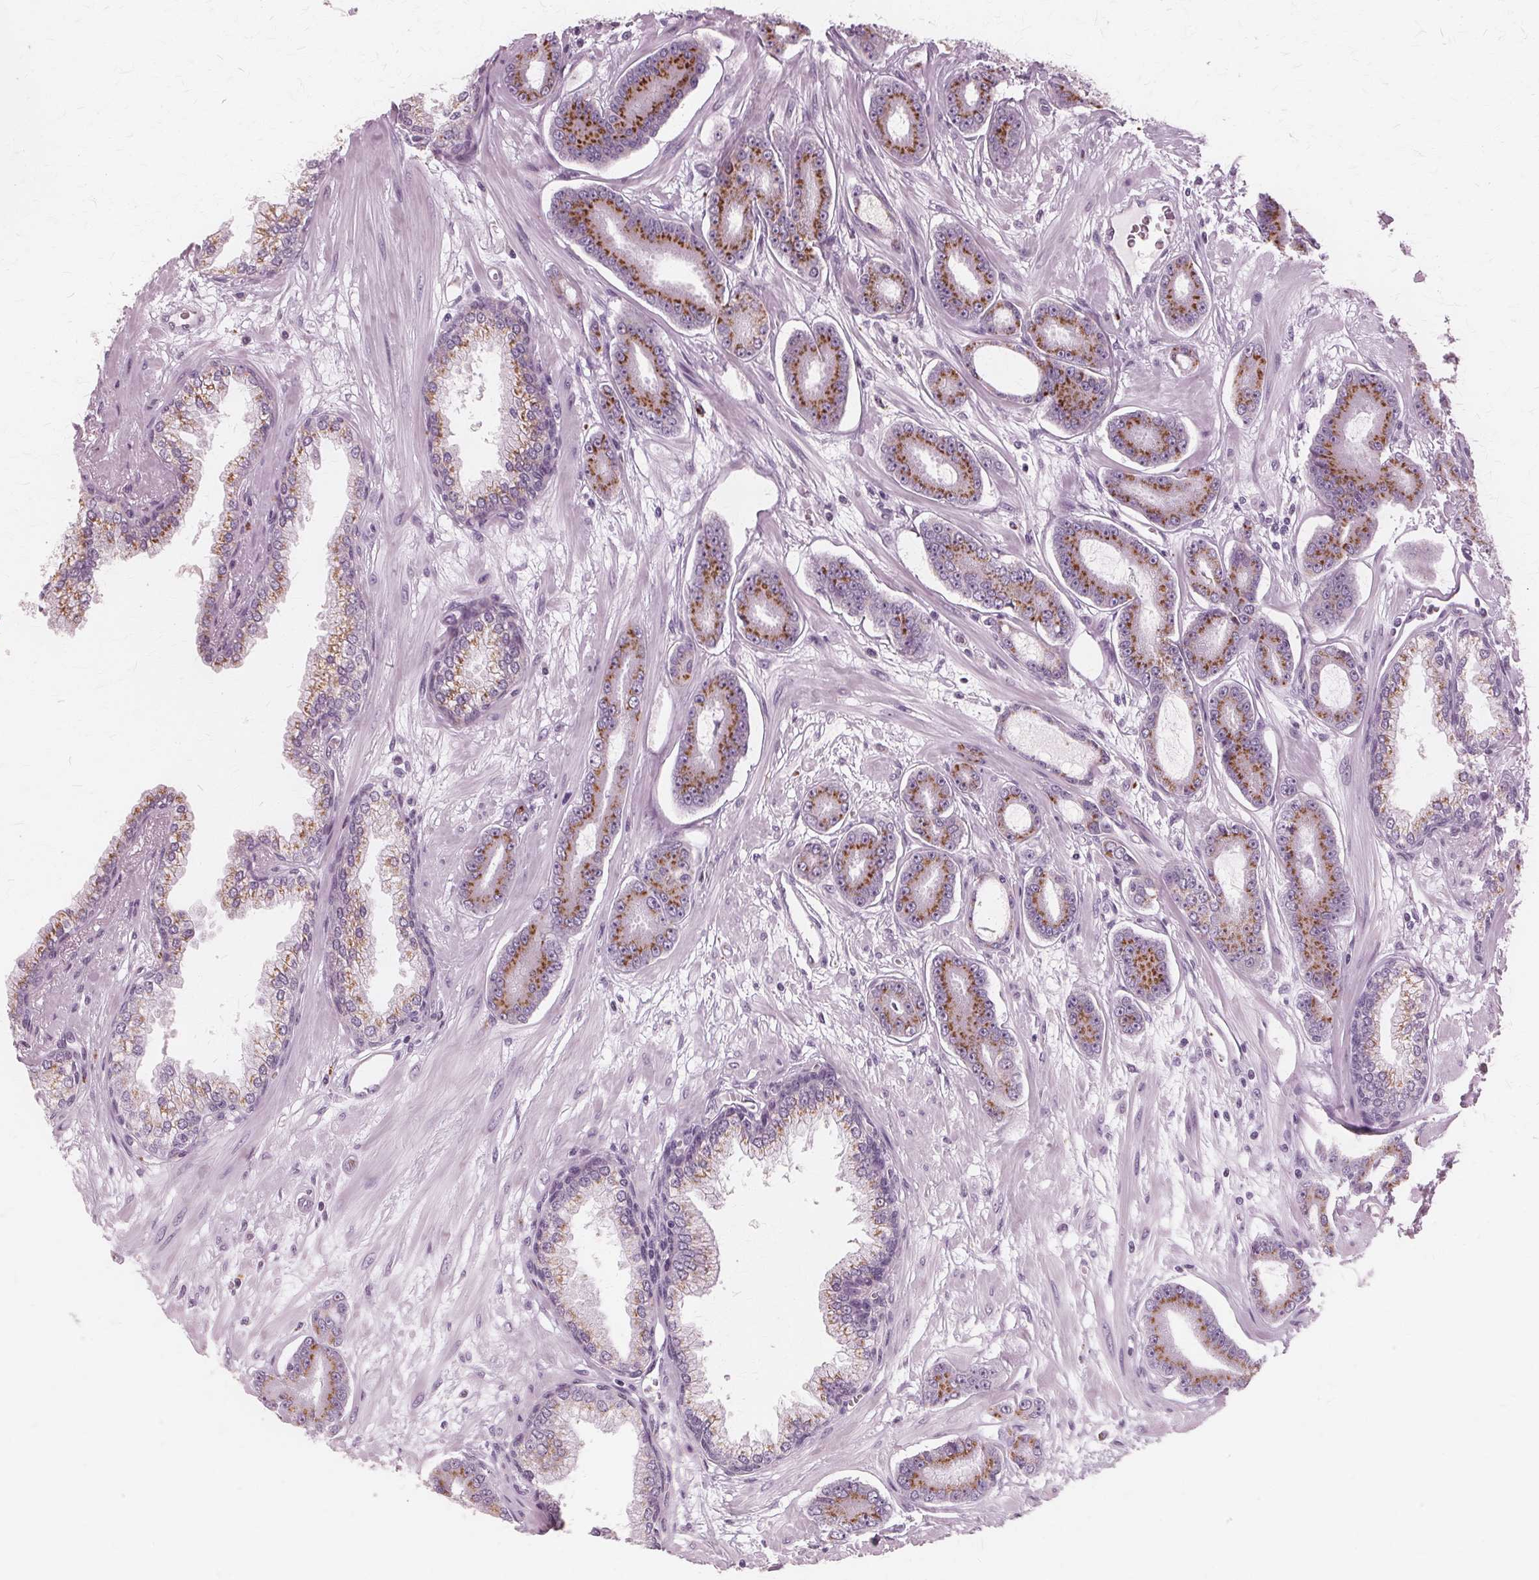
{"staining": {"intensity": "moderate", "quantity": "25%-75%", "location": "cytoplasmic/membranous"}, "tissue": "prostate cancer", "cell_type": "Tumor cells", "image_type": "cancer", "snomed": [{"axis": "morphology", "description": "Adenocarcinoma, Low grade"}, {"axis": "topography", "description": "Prostate"}], "caption": "Immunohistochemistry (IHC) photomicrograph of neoplastic tissue: human prostate cancer (adenocarcinoma (low-grade)) stained using IHC reveals medium levels of moderate protein expression localized specifically in the cytoplasmic/membranous of tumor cells, appearing as a cytoplasmic/membranous brown color.", "gene": "DNASE2", "patient": {"sex": "male", "age": 64}}